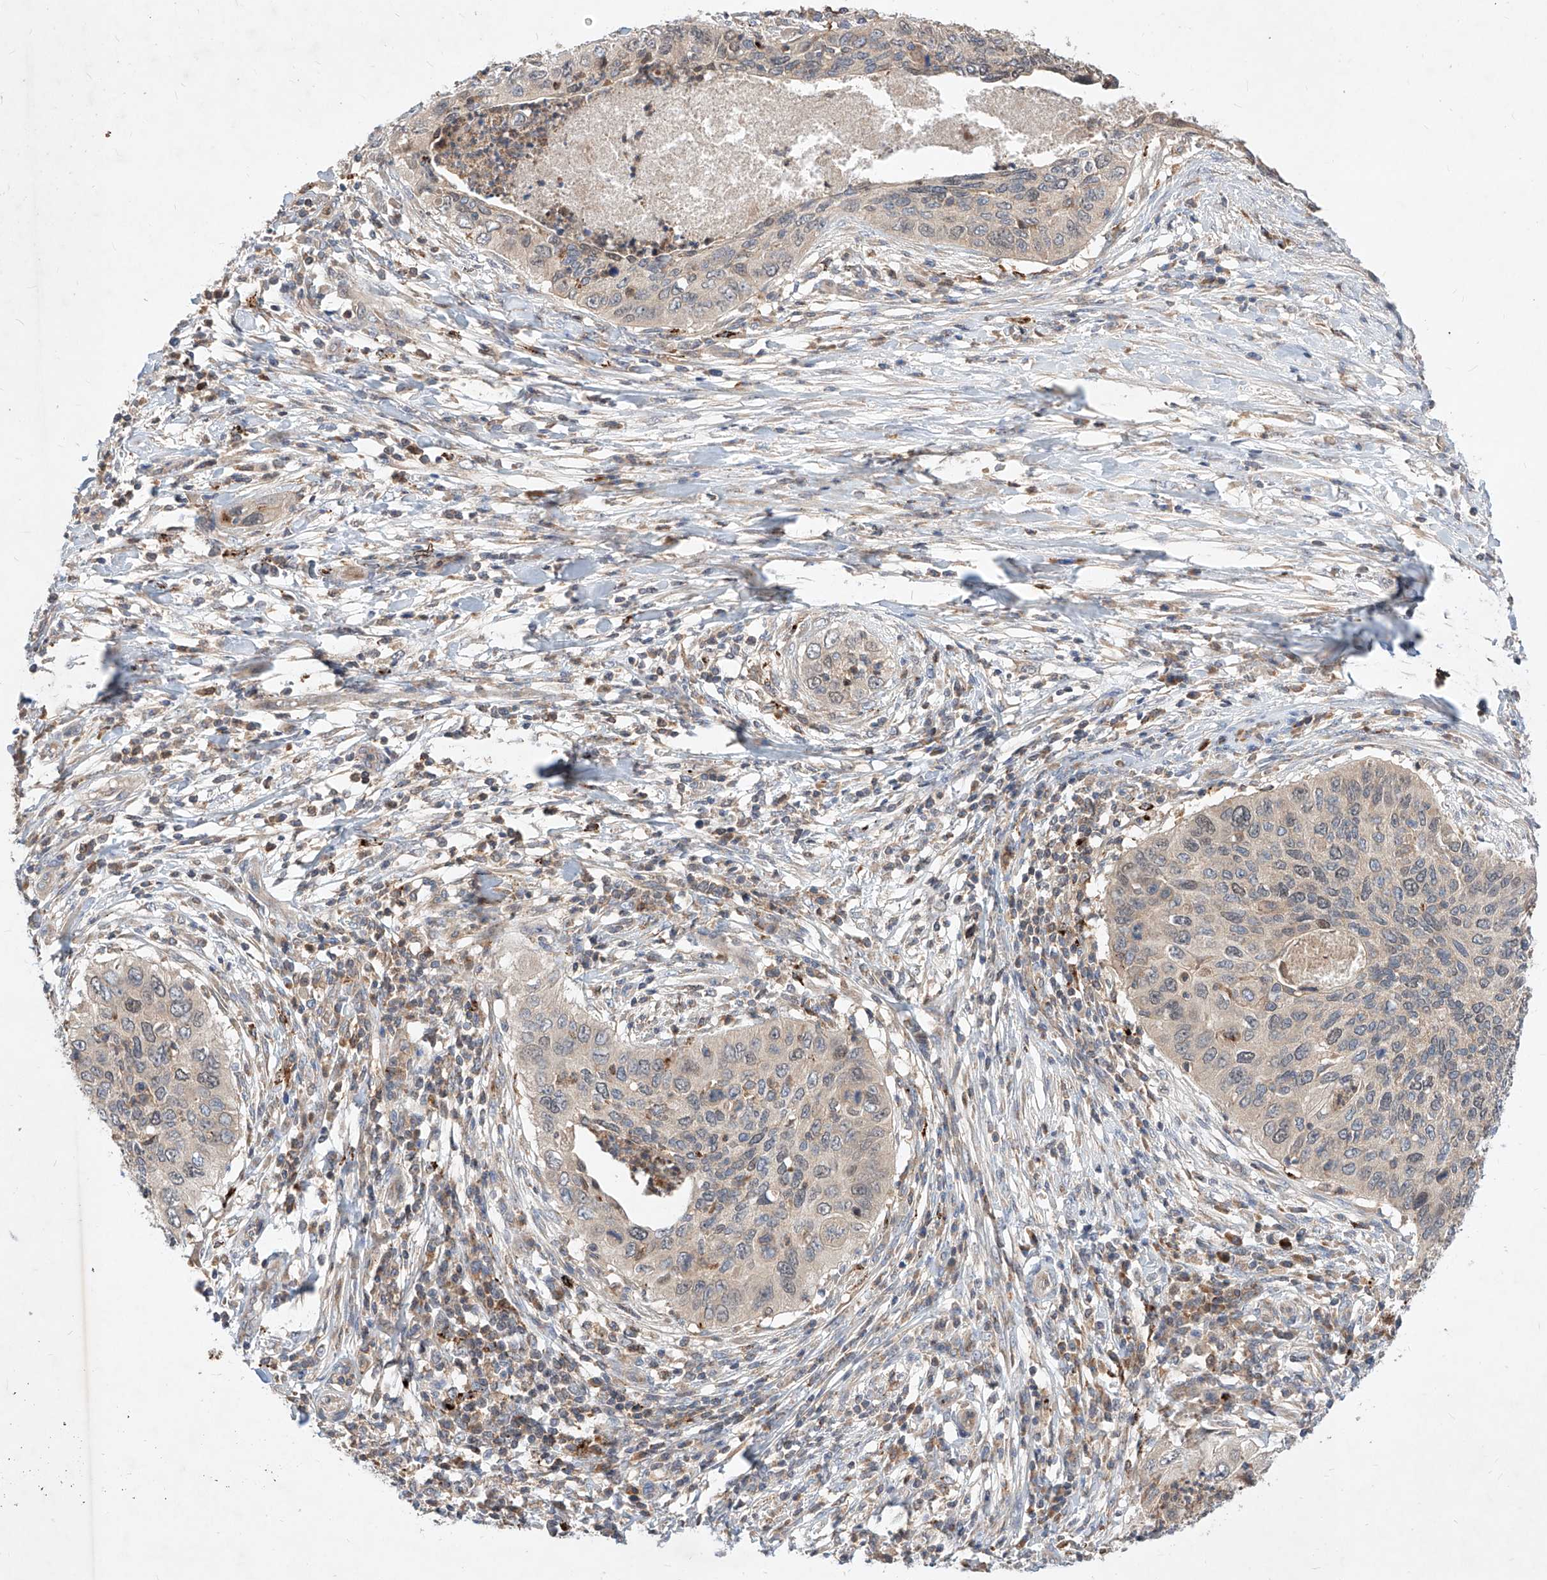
{"staining": {"intensity": "negative", "quantity": "none", "location": "none"}, "tissue": "cervical cancer", "cell_type": "Tumor cells", "image_type": "cancer", "snomed": [{"axis": "morphology", "description": "Squamous cell carcinoma, NOS"}, {"axis": "topography", "description": "Cervix"}], "caption": "Immunohistochemistry image of neoplastic tissue: human squamous cell carcinoma (cervical) stained with DAB demonstrates no significant protein expression in tumor cells. (DAB immunohistochemistry, high magnification).", "gene": "TSNAX", "patient": {"sex": "female", "age": 38}}